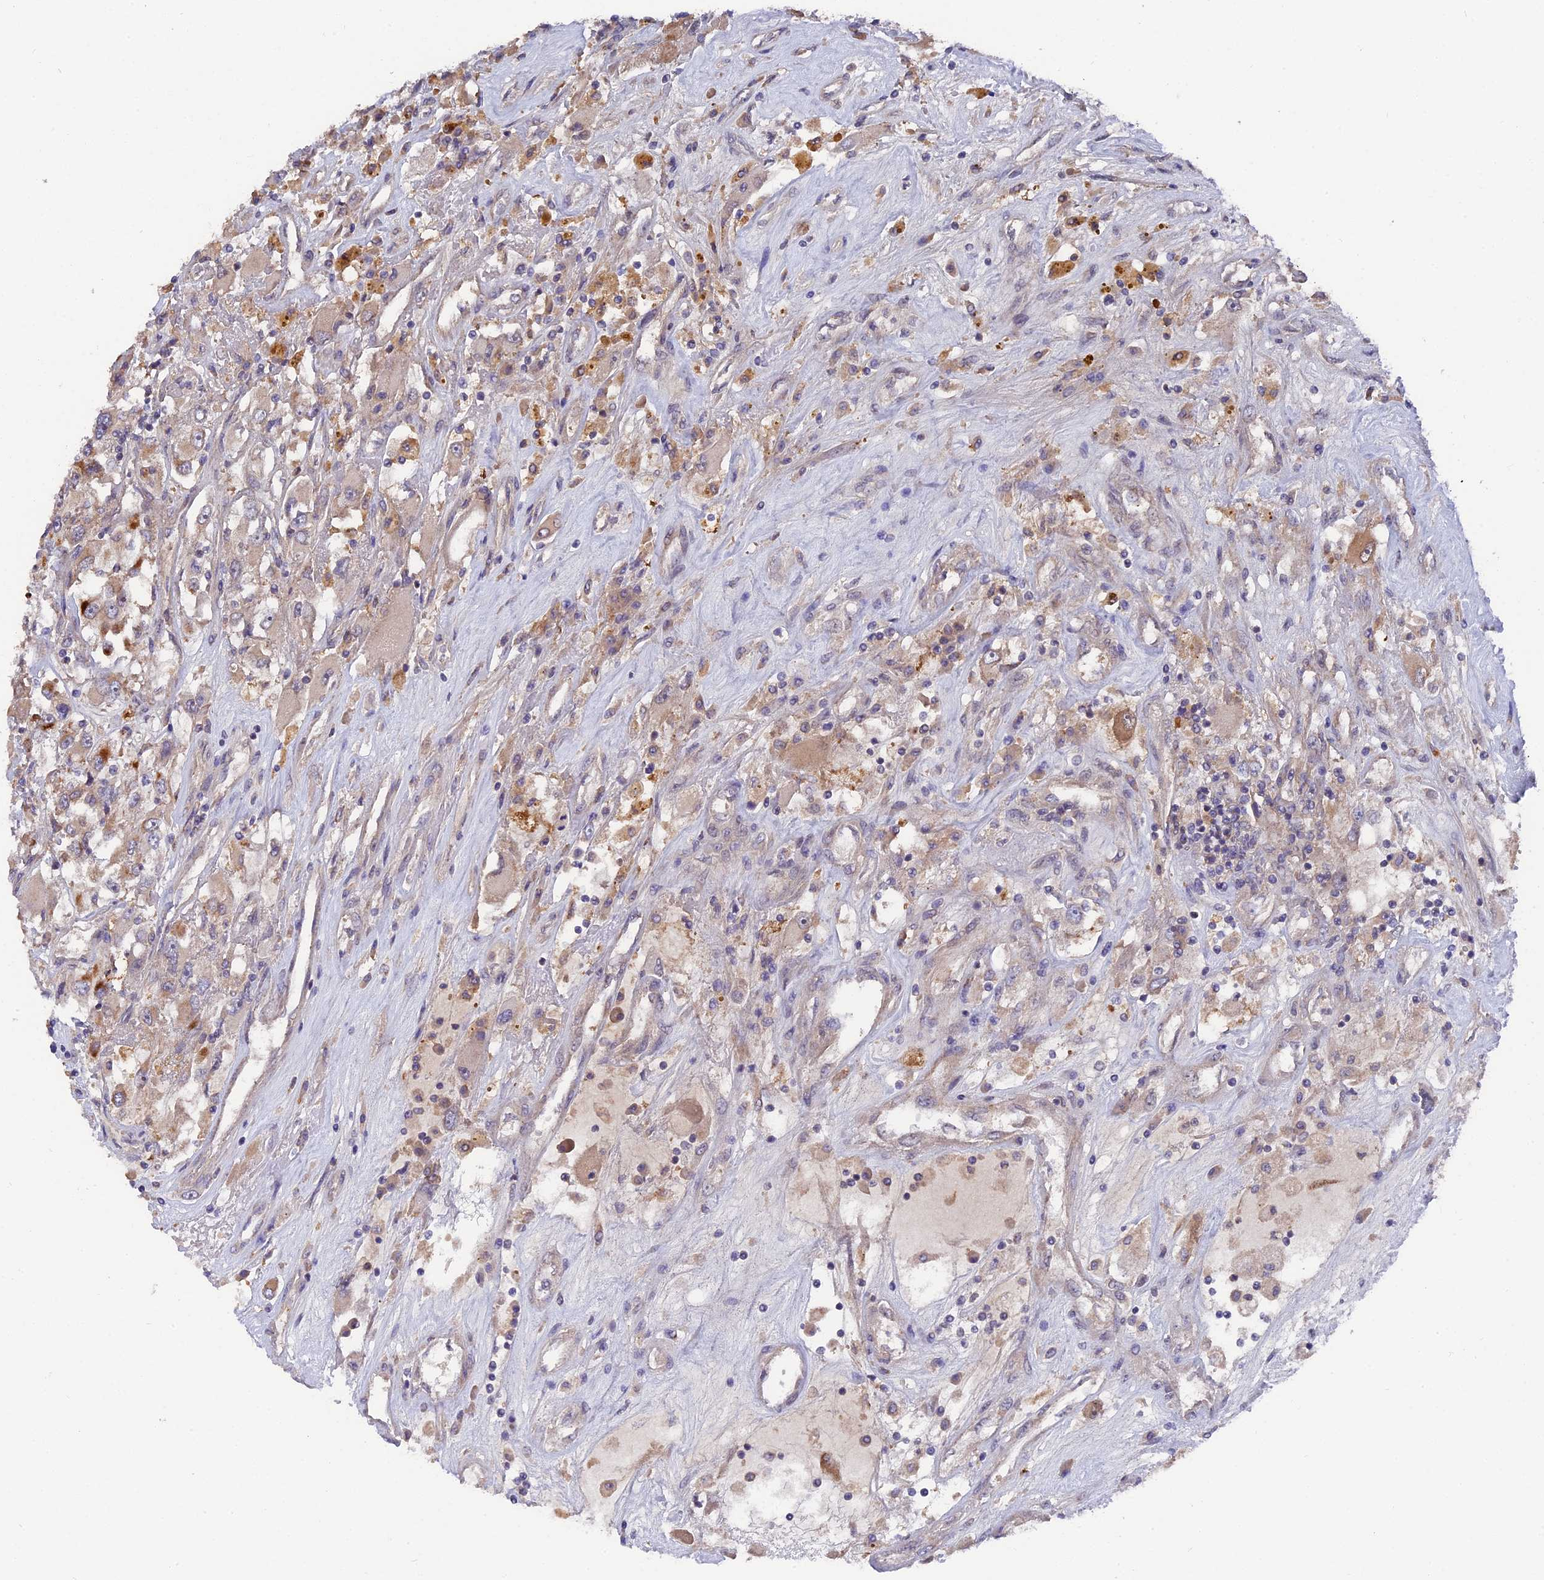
{"staining": {"intensity": "weak", "quantity": "25%-75%", "location": "cytoplasmic/membranous"}, "tissue": "renal cancer", "cell_type": "Tumor cells", "image_type": "cancer", "snomed": [{"axis": "morphology", "description": "Adenocarcinoma, NOS"}, {"axis": "topography", "description": "Kidney"}], "caption": "Renal cancer (adenocarcinoma) tissue demonstrates weak cytoplasmic/membranous staining in about 25%-75% of tumor cells The staining is performed using DAB brown chromogen to label protein expression. The nuclei are counter-stained blue using hematoxylin.", "gene": "ZCCHC2", "patient": {"sex": "female", "age": 52}}